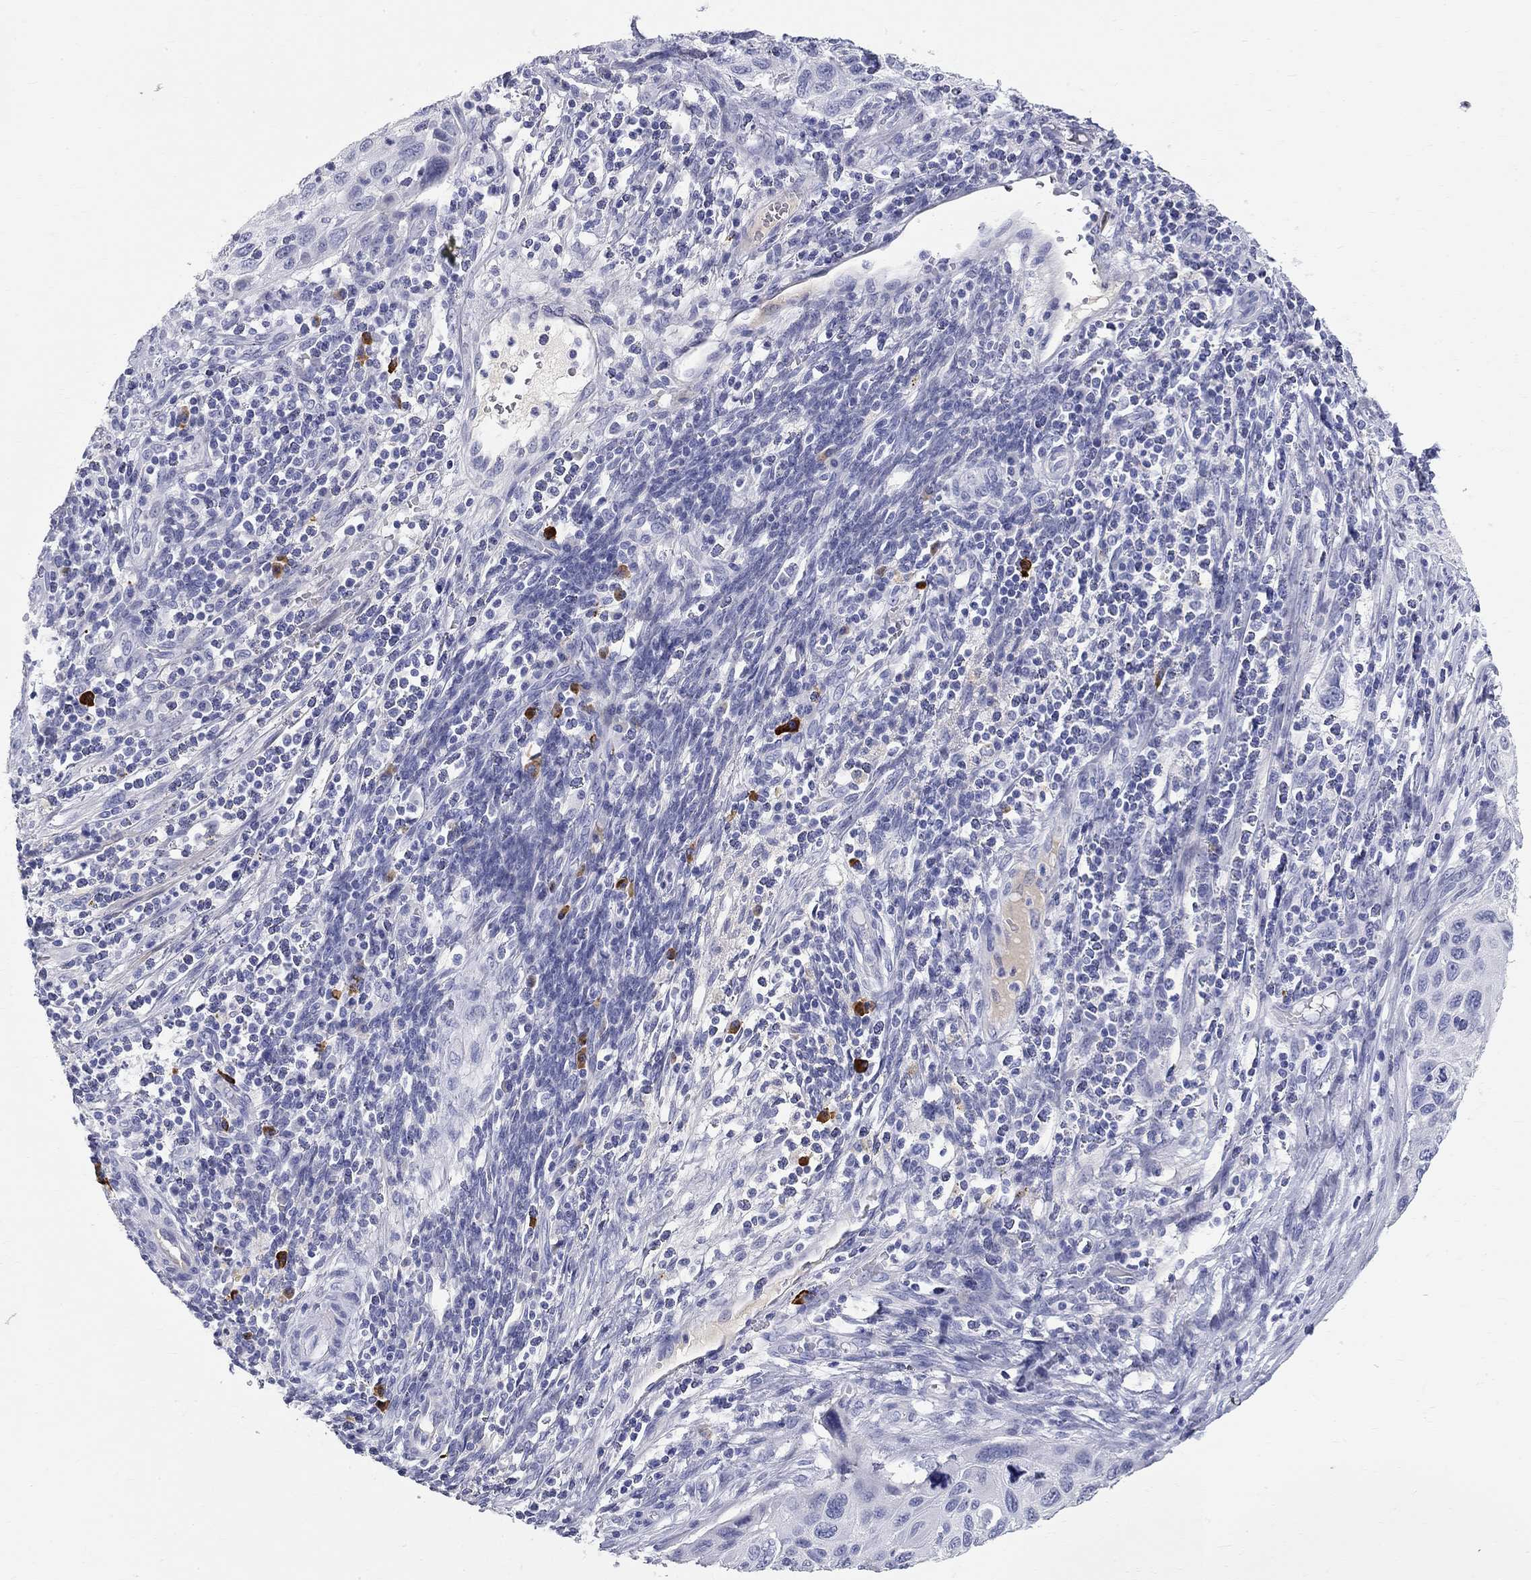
{"staining": {"intensity": "negative", "quantity": "none", "location": "none"}, "tissue": "cervical cancer", "cell_type": "Tumor cells", "image_type": "cancer", "snomed": [{"axis": "morphology", "description": "Squamous cell carcinoma, NOS"}, {"axis": "topography", "description": "Cervix"}], "caption": "High magnification brightfield microscopy of cervical squamous cell carcinoma stained with DAB (3,3'-diaminobenzidine) (brown) and counterstained with hematoxylin (blue): tumor cells show no significant positivity. (DAB IHC visualized using brightfield microscopy, high magnification).", "gene": "PHOX2B", "patient": {"sex": "female", "age": 70}}